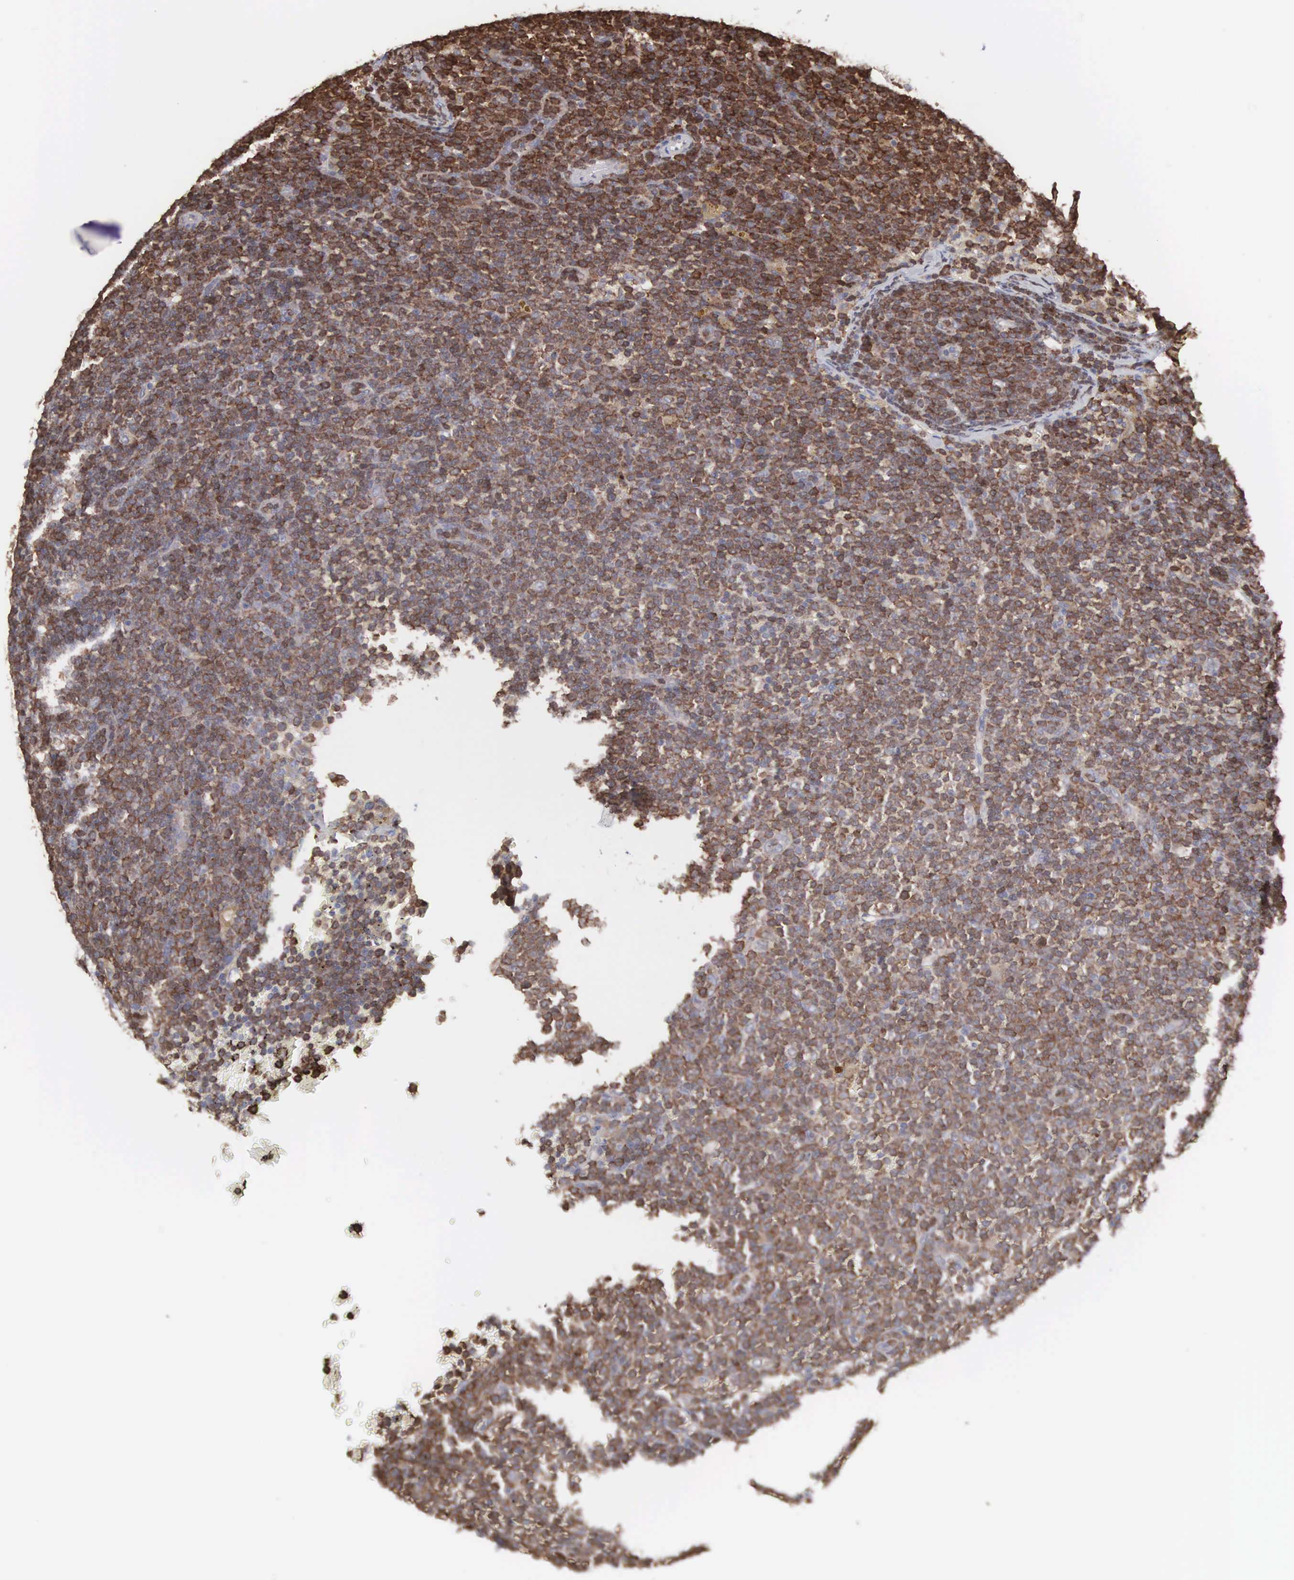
{"staining": {"intensity": "moderate", "quantity": ">75%", "location": "cytoplasmic/membranous"}, "tissue": "lymphoma", "cell_type": "Tumor cells", "image_type": "cancer", "snomed": [{"axis": "morphology", "description": "Malignant lymphoma, non-Hodgkin's type, Low grade"}, {"axis": "topography", "description": "Lymph node"}], "caption": "DAB (3,3'-diaminobenzidine) immunohistochemical staining of human lymphoma displays moderate cytoplasmic/membranous protein staining in about >75% of tumor cells.", "gene": "MTHFD1", "patient": {"sex": "male", "age": 50}}